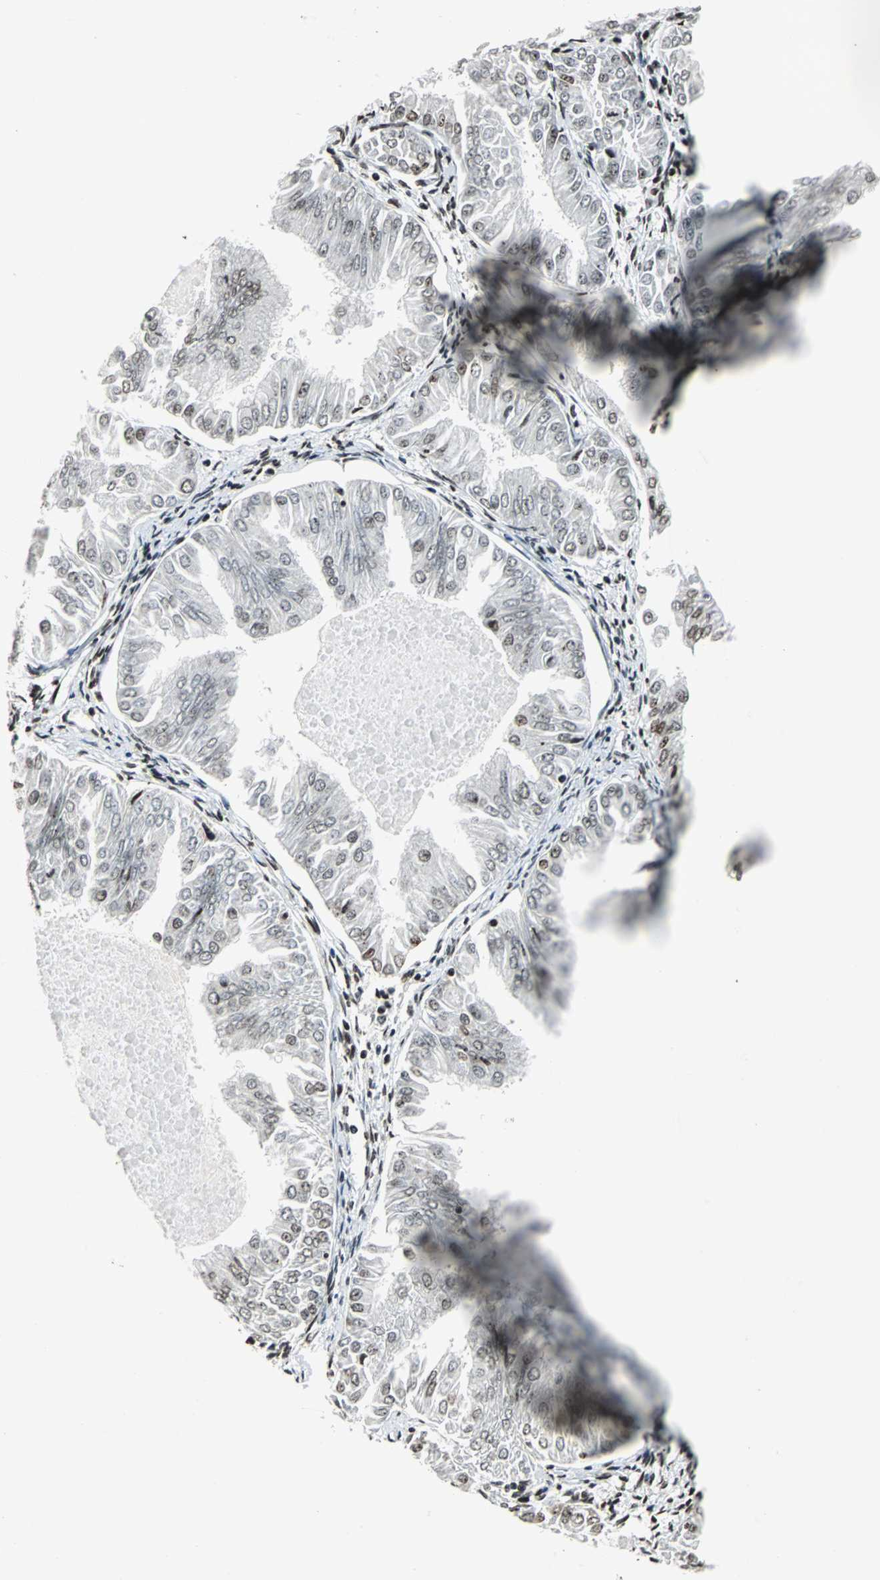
{"staining": {"intensity": "weak", "quantity": "<25%", "location": "nuclear"}, "tissue": "endometrial cancer", "cell_type": "Tumor cells", "image_type": "cancer", "snomed": [{"axis": "morphology", "description": "Adenocarcinoma, NOS"}, {"axis": "topography", "description": "Endometrium"}], "caption": "A photomicrograph of human adenocarcinoma (endometrial) is negative for staining in tumor cells.", "gene": "PAXIP1", "patient": {"sex": "female", "age": 53}}